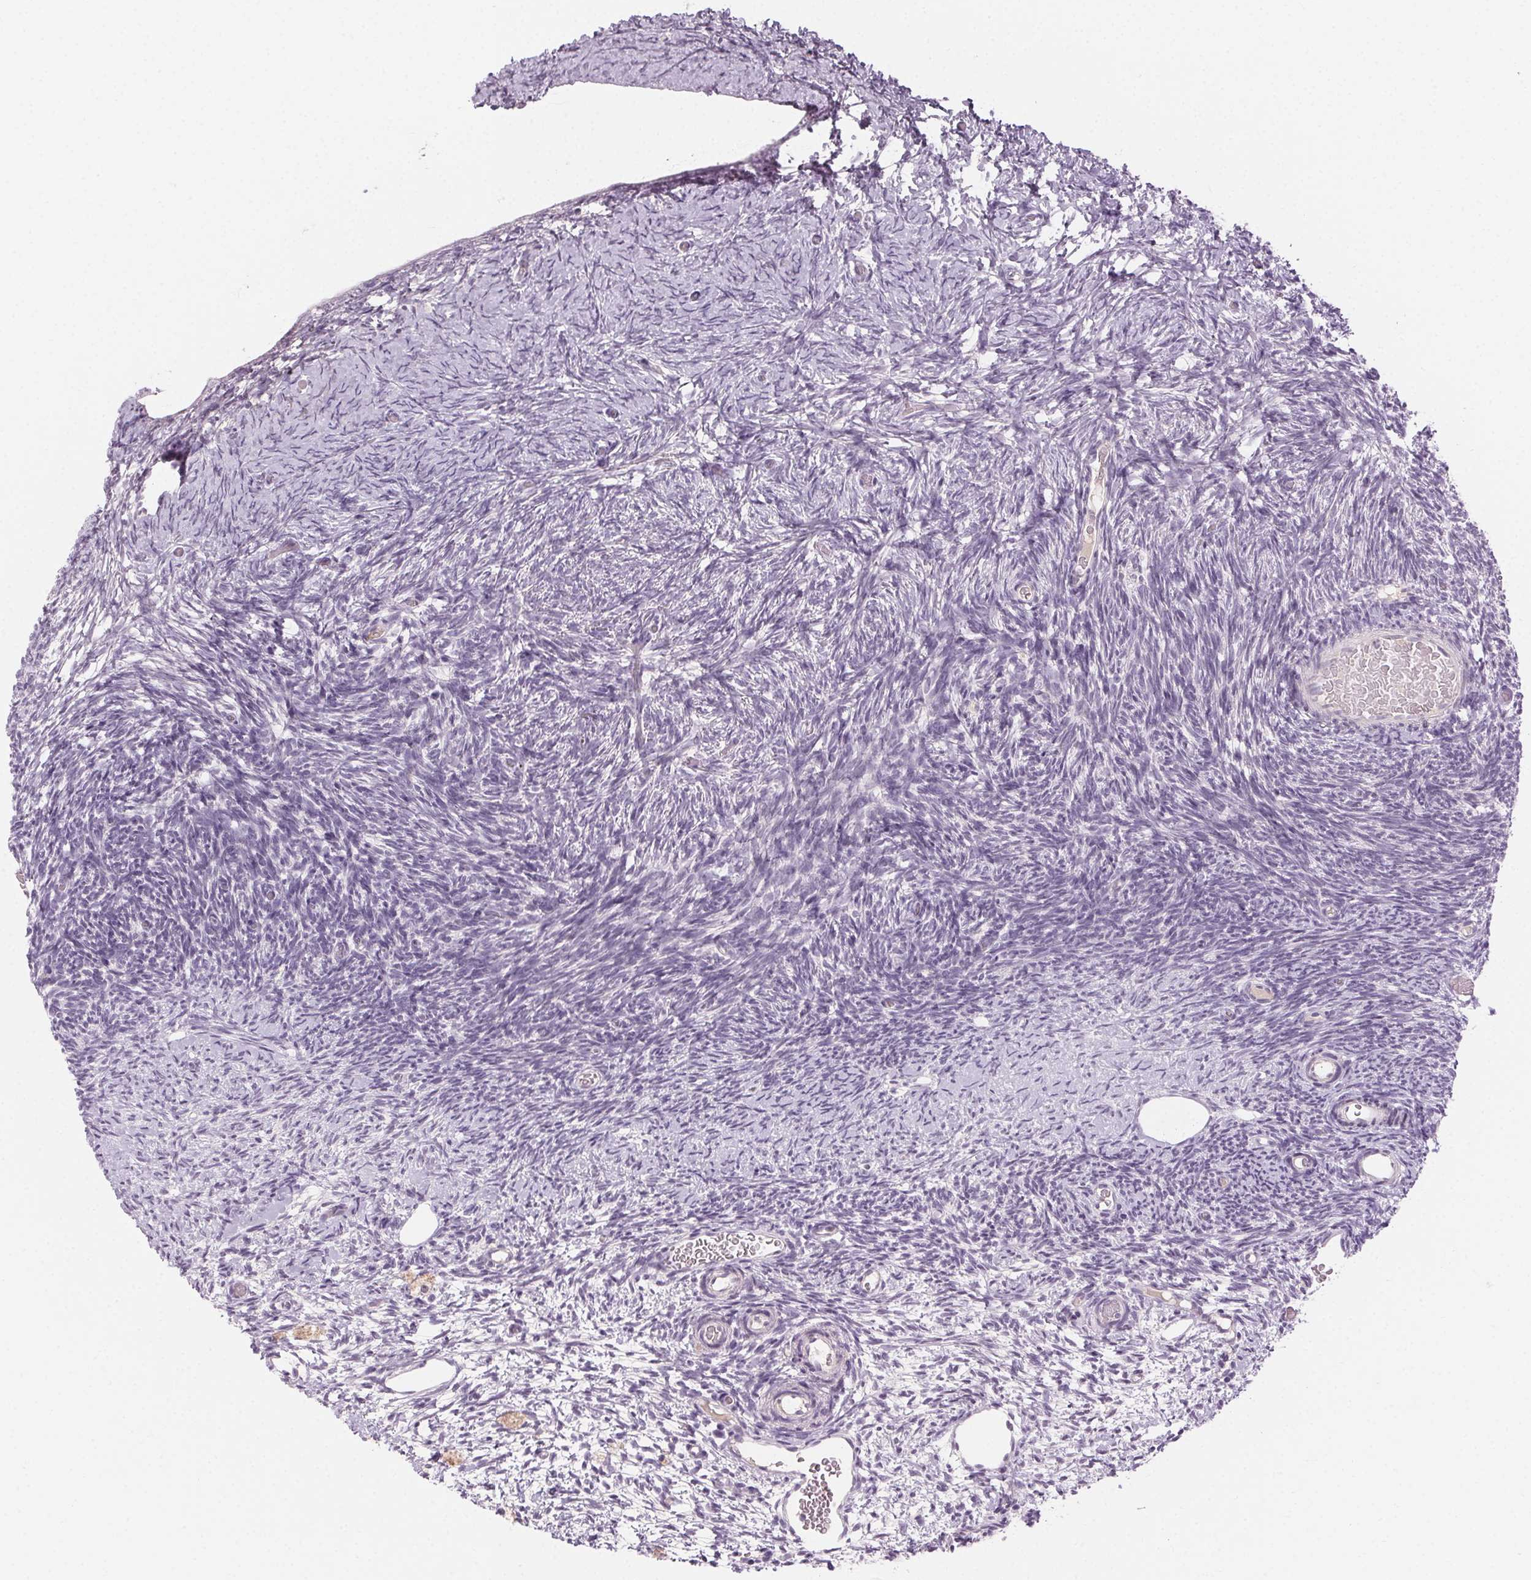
{"staining": {"intensity": "weak", "quantity": ">75%", "location": "cytoplasmic/membranous"}, "tissue": "ovary", "cell_type": "Follicle cells", "image_type": "normal", "snomed": [{"axis": "morphology", "description": "Normal tissue, NOS"}, {"axis": "topography", "description": "Ovary"}], "caption": "This image exhibits IHC staining of benign ovary, with low weak cytoplasmic/membranous staining in about >75% of follicle cells.", "gene": "HSF5", "patient": {"sex": "female", "age": 39}}